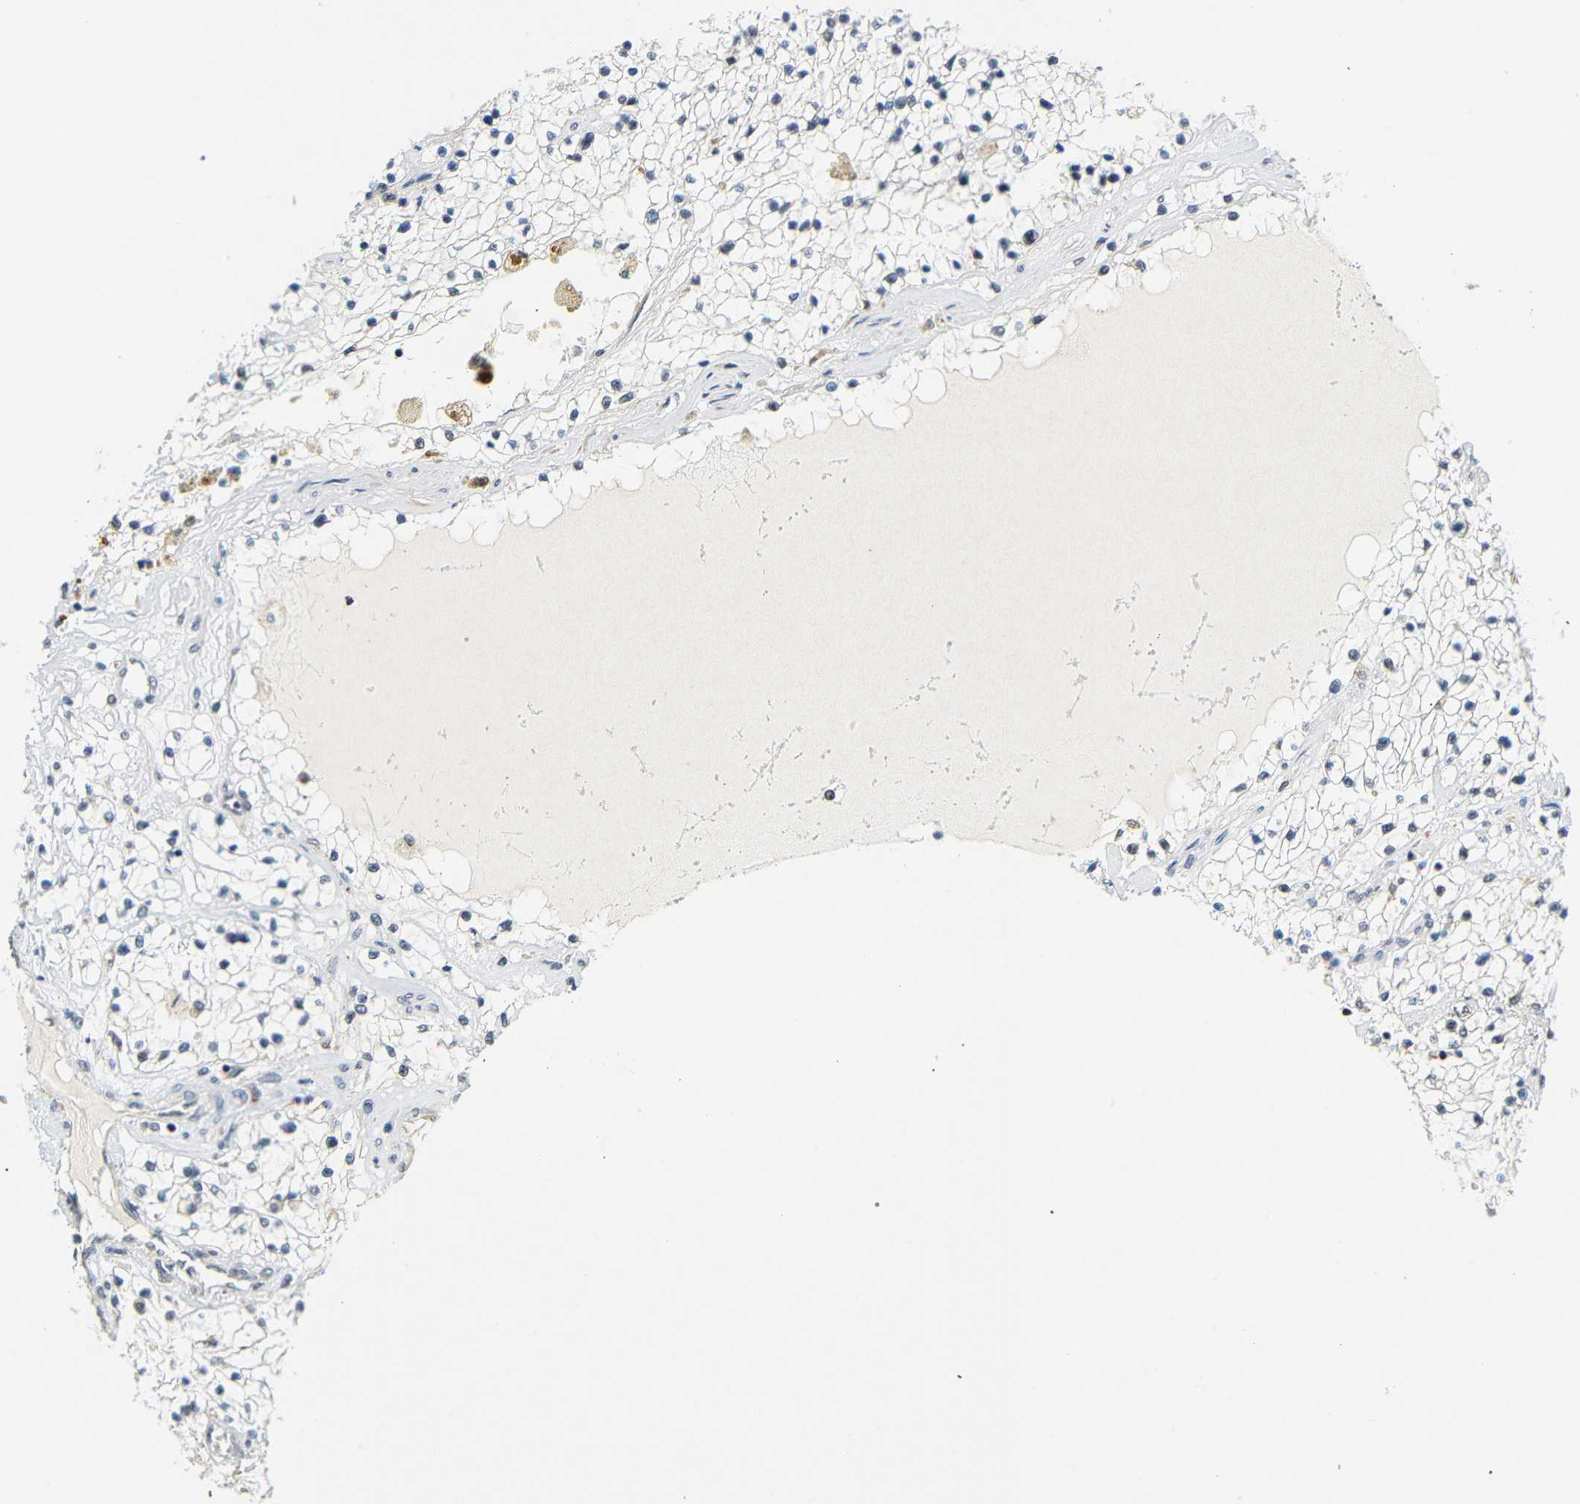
{"staining": {"intensity": "negative", "quantity": "none", "location": "none"}, "tissue": "renal cancer", "cell_type": "Tumor cells", "image_type": "cancer", "snomed": [{"axis": "morphology", "description": "Adenocarcinoma, NOS"}, {"axis": "topography", "description": "Kidney"}], "caption": "Immunohistochemical staining of renal cancer exhibits no significant expression in tumor cells.", "gene": "GJA5", "patient": {"sex": "male", "age": 68}}